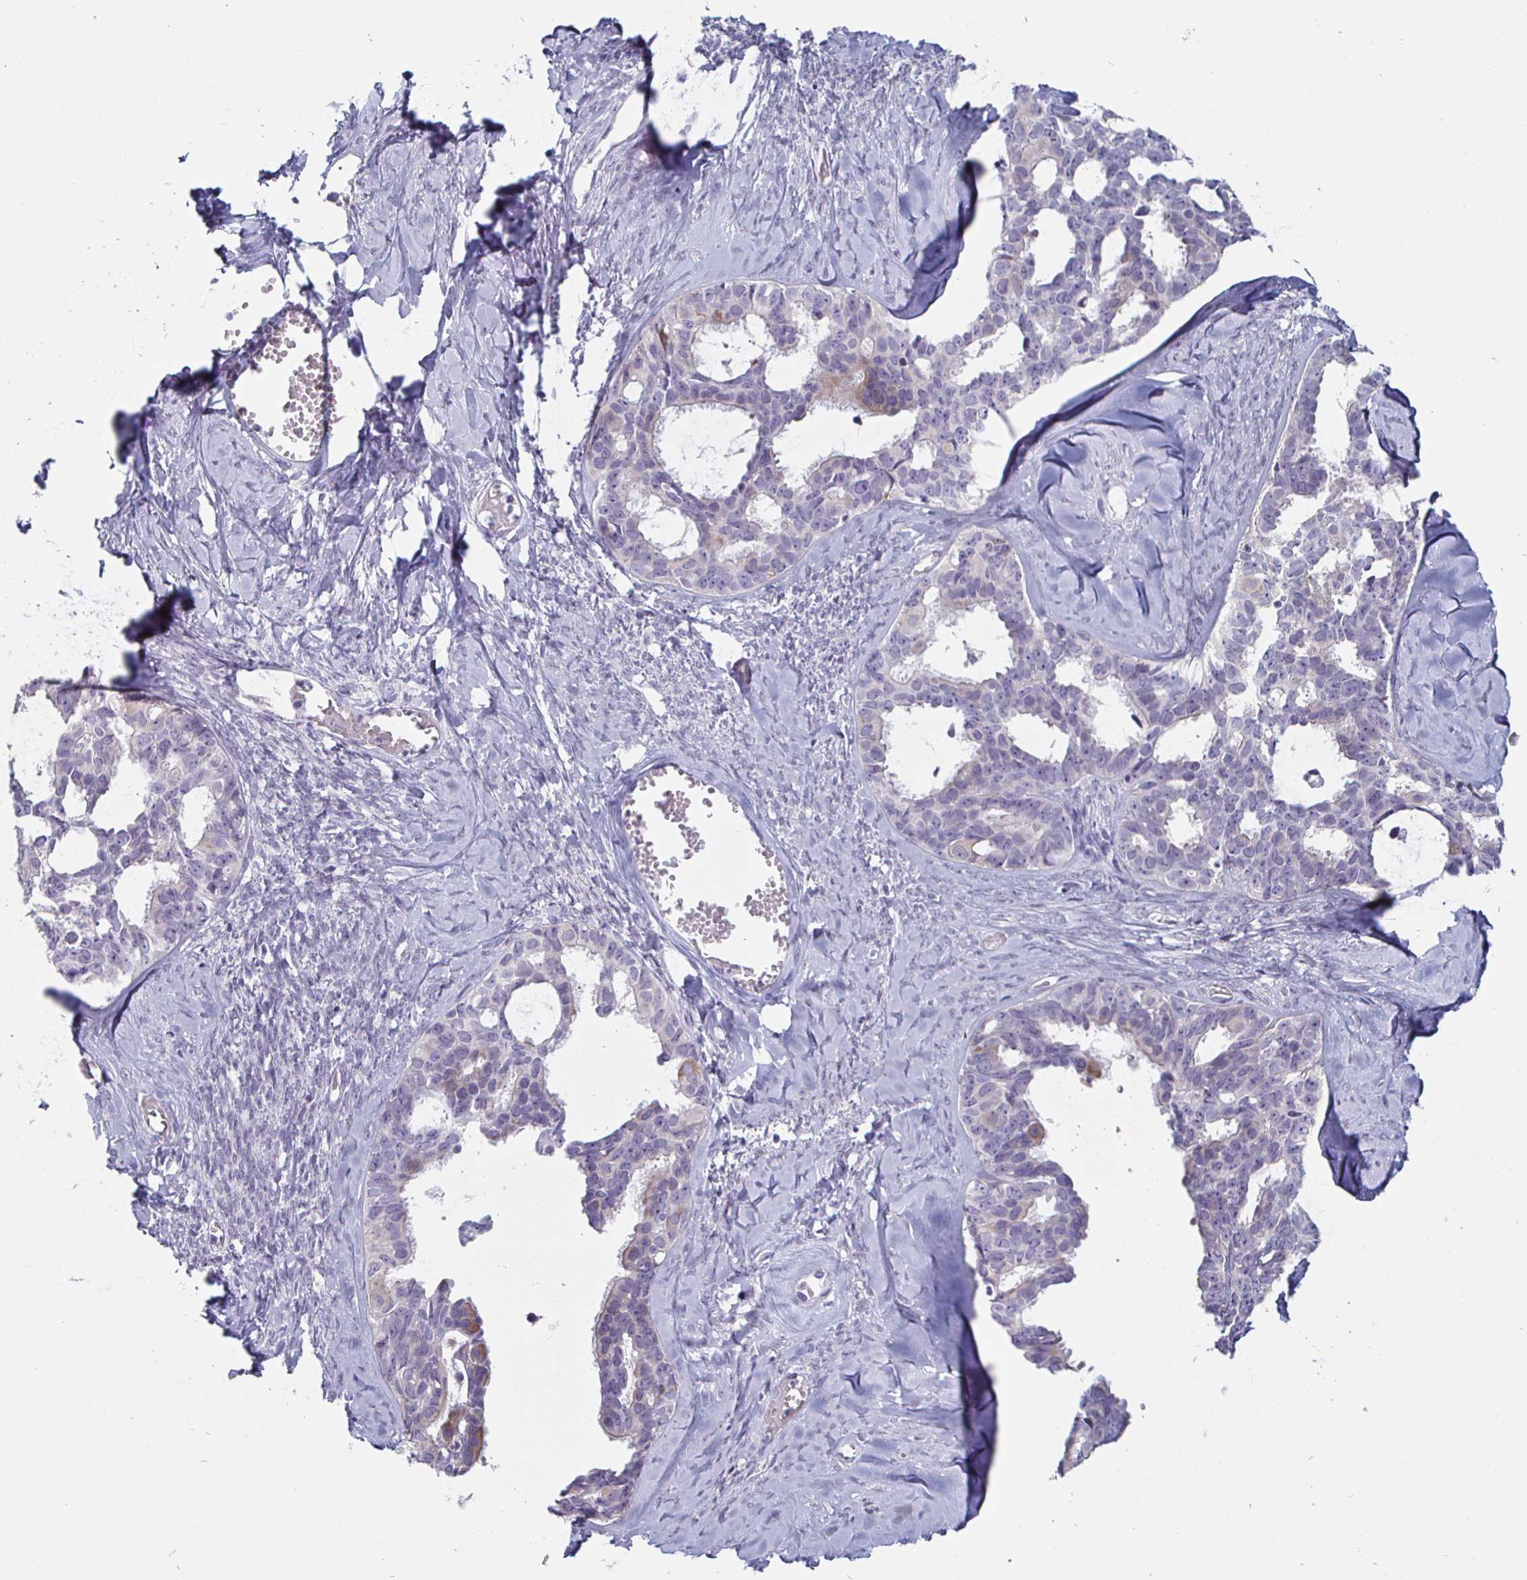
{"staining": {"intensity": "negative", "quantity": "none", "location": "none"}, "tissue": "ovarian cancer", "cell_type": "Tumor cells", "image_type": "cancer", "snomed": [{"axis": "morphology", "description": "Cystadenocarcinoma, serous, NOS"}, {"axis": "topography", "description": "Ovary"}], "caption": "Immunohistochemistry image of human ovarian cancer stained for a protein (brown), which demonstrates no expression in tumor cells.", "gene": "DMRTB1", "patient": {"sex": "female", "age": 69}}